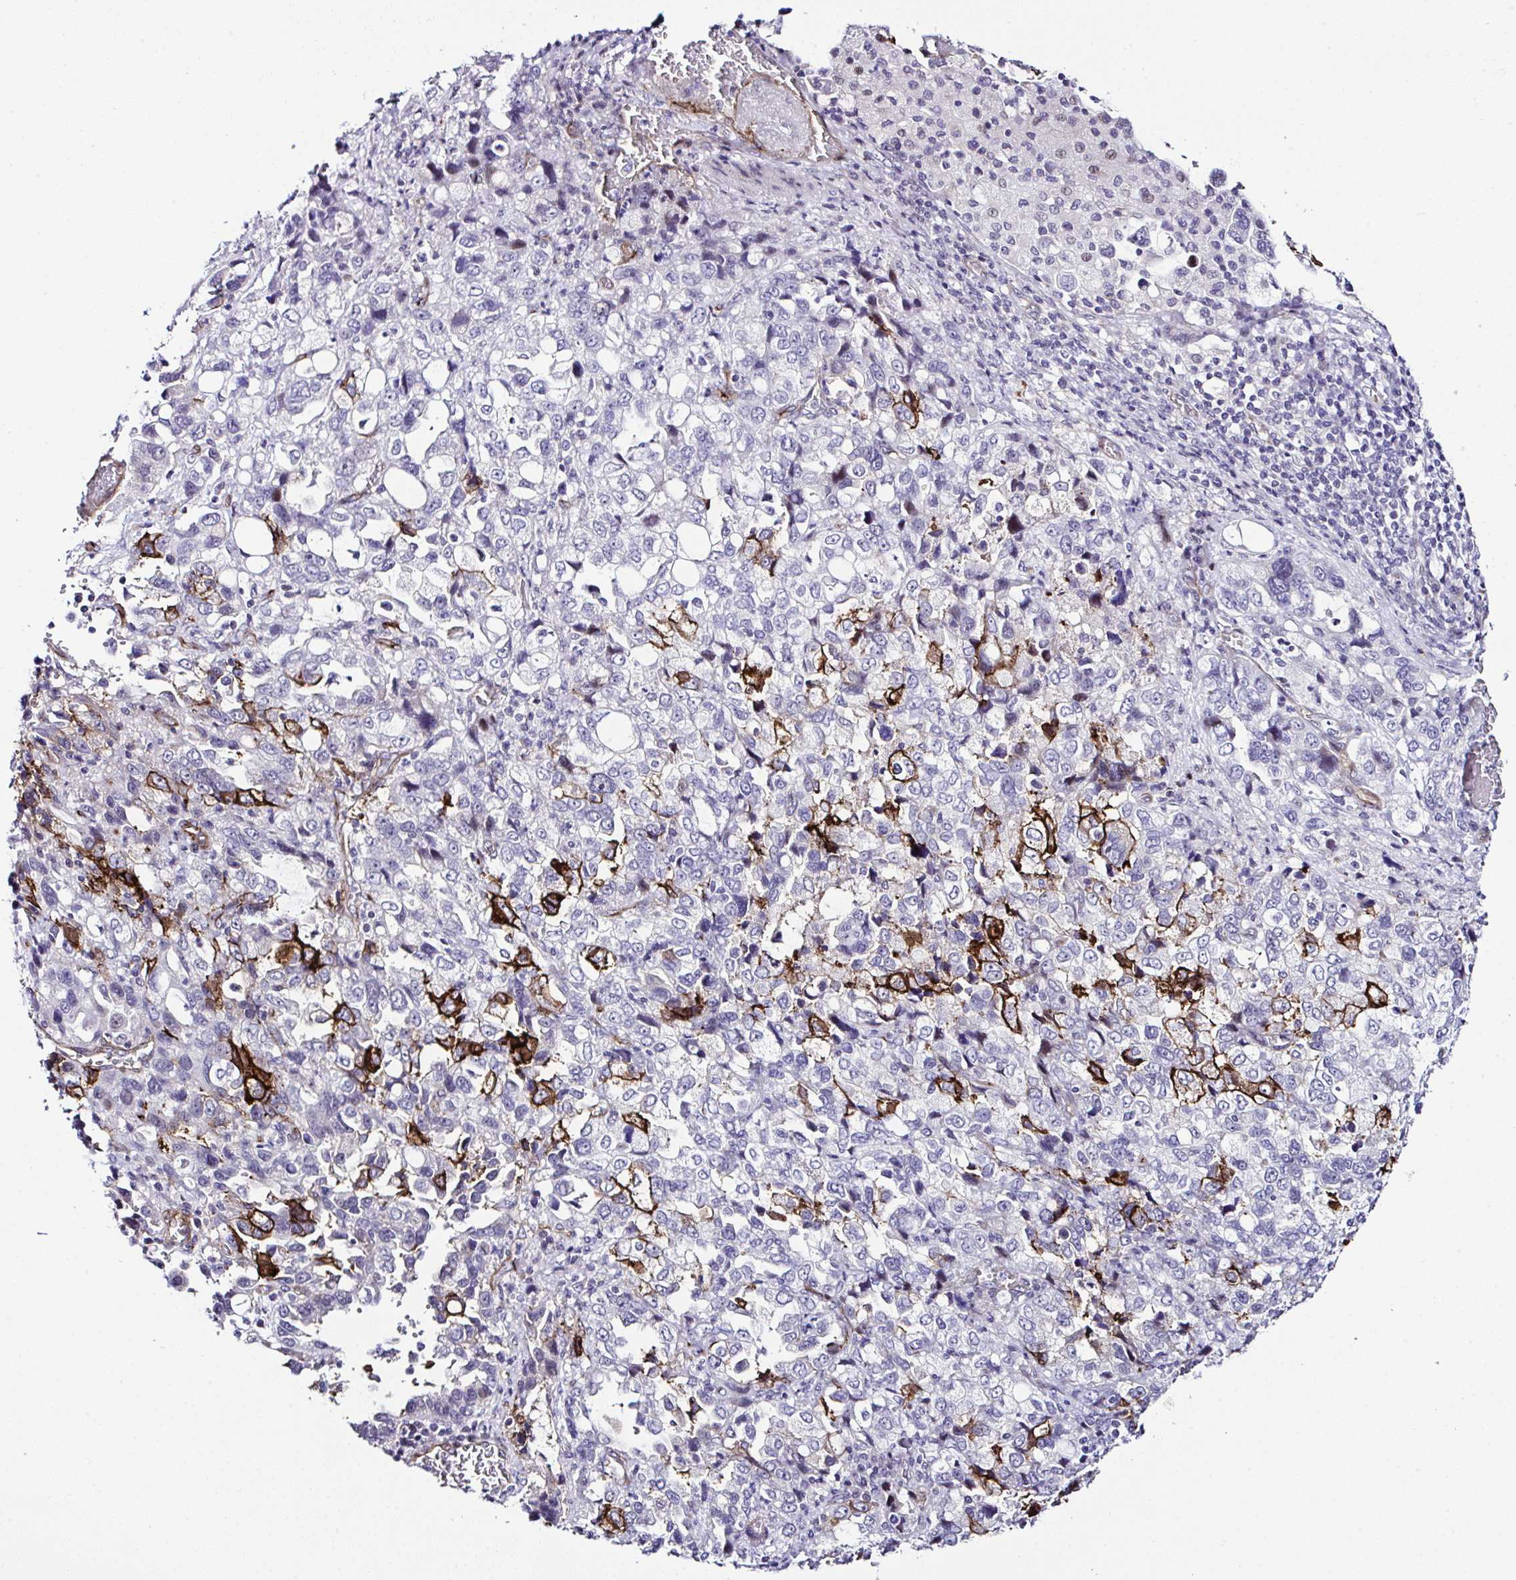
{"staining": {"intensity": "strong", "quantity": "<25%", "location": "cytoplasmic/membranous"}, "tissue": "stomach cancer", "cell_type": "Tumor cells", "image_type": "cancer", "snomed": [{"axis": "morphology", "description": "Adenocarcinoma, NOS"}, {"axis": "topography", "description": "Stomach, upper"}], "caption": "Stomach adenocarcinoma tissue shows strong cytoplasmic/membranous expression in approximately <25% of tumor cells, visualized by immunohistochemistry. Using DAB (3,3'-diaminobenzidine) (brown) and hematoxylin (blue) stains, captured at high magnification using brightfield microscopy.", "gene": "FBXO34", "patient": {"sex": "female", "age": 81}}